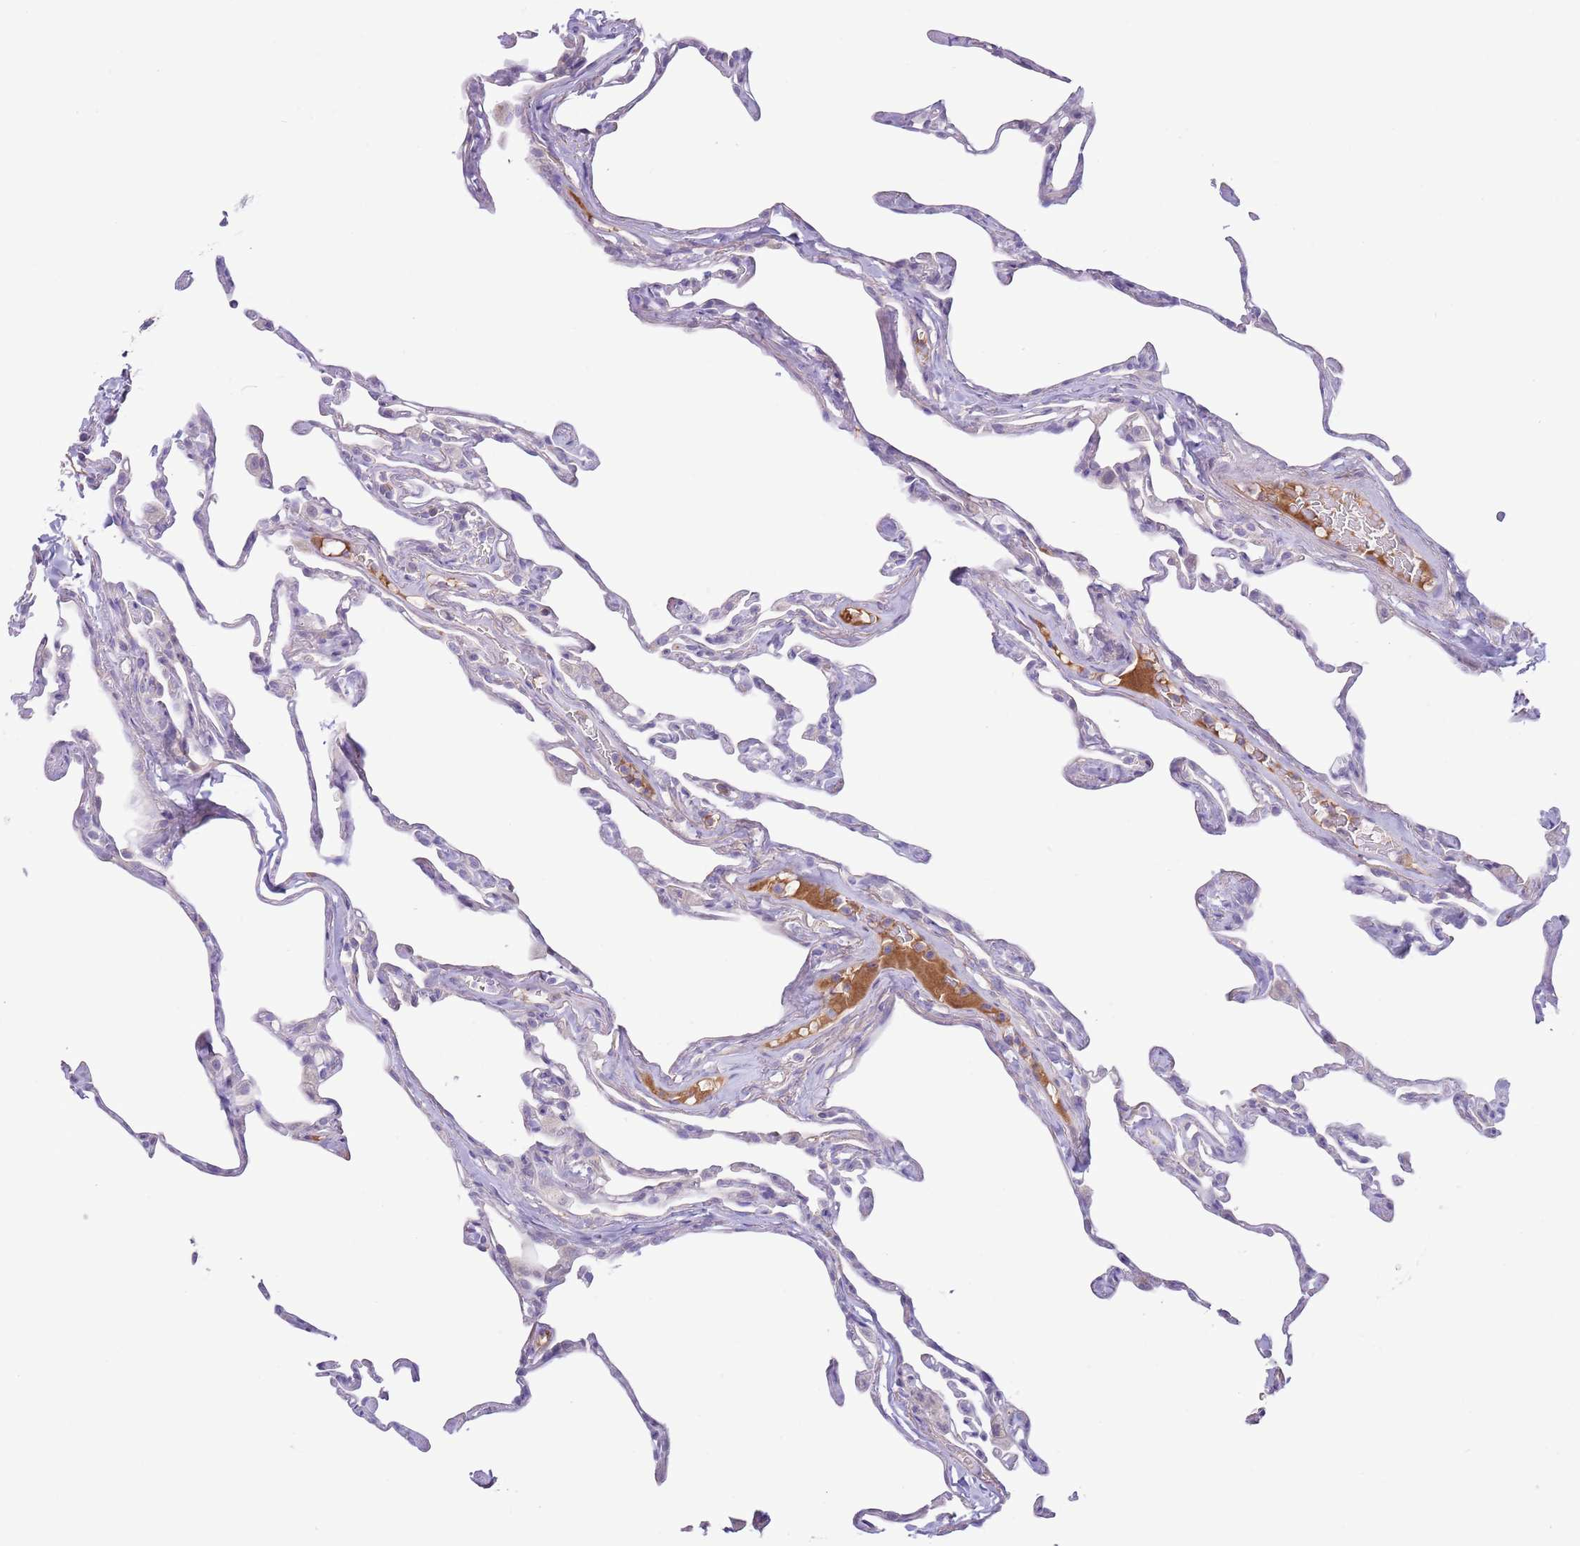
{"staining": {"intensity": "negative", "quantity": "none", "location": "none"}, "tissue": "lung", "cell_type": "Alveolar cells", "image_type": "normal", "snomed": [{"axis": "morphology", "description": "Normal tissue, NOS"}, {"axis": "topography", "description": "Lung"}], "caption": "Protein analysis of normal lung shows no significant positivity in alveolar cells. The staining was performed using DAB (3,3'-diaminobenzidine) to visualize the protein expression in brown, while the nuclei were stained in blue with hematoxylin (Magnification: 20x).", "gene": "CFH", "patient": {"sex": "male", "age": 65}}